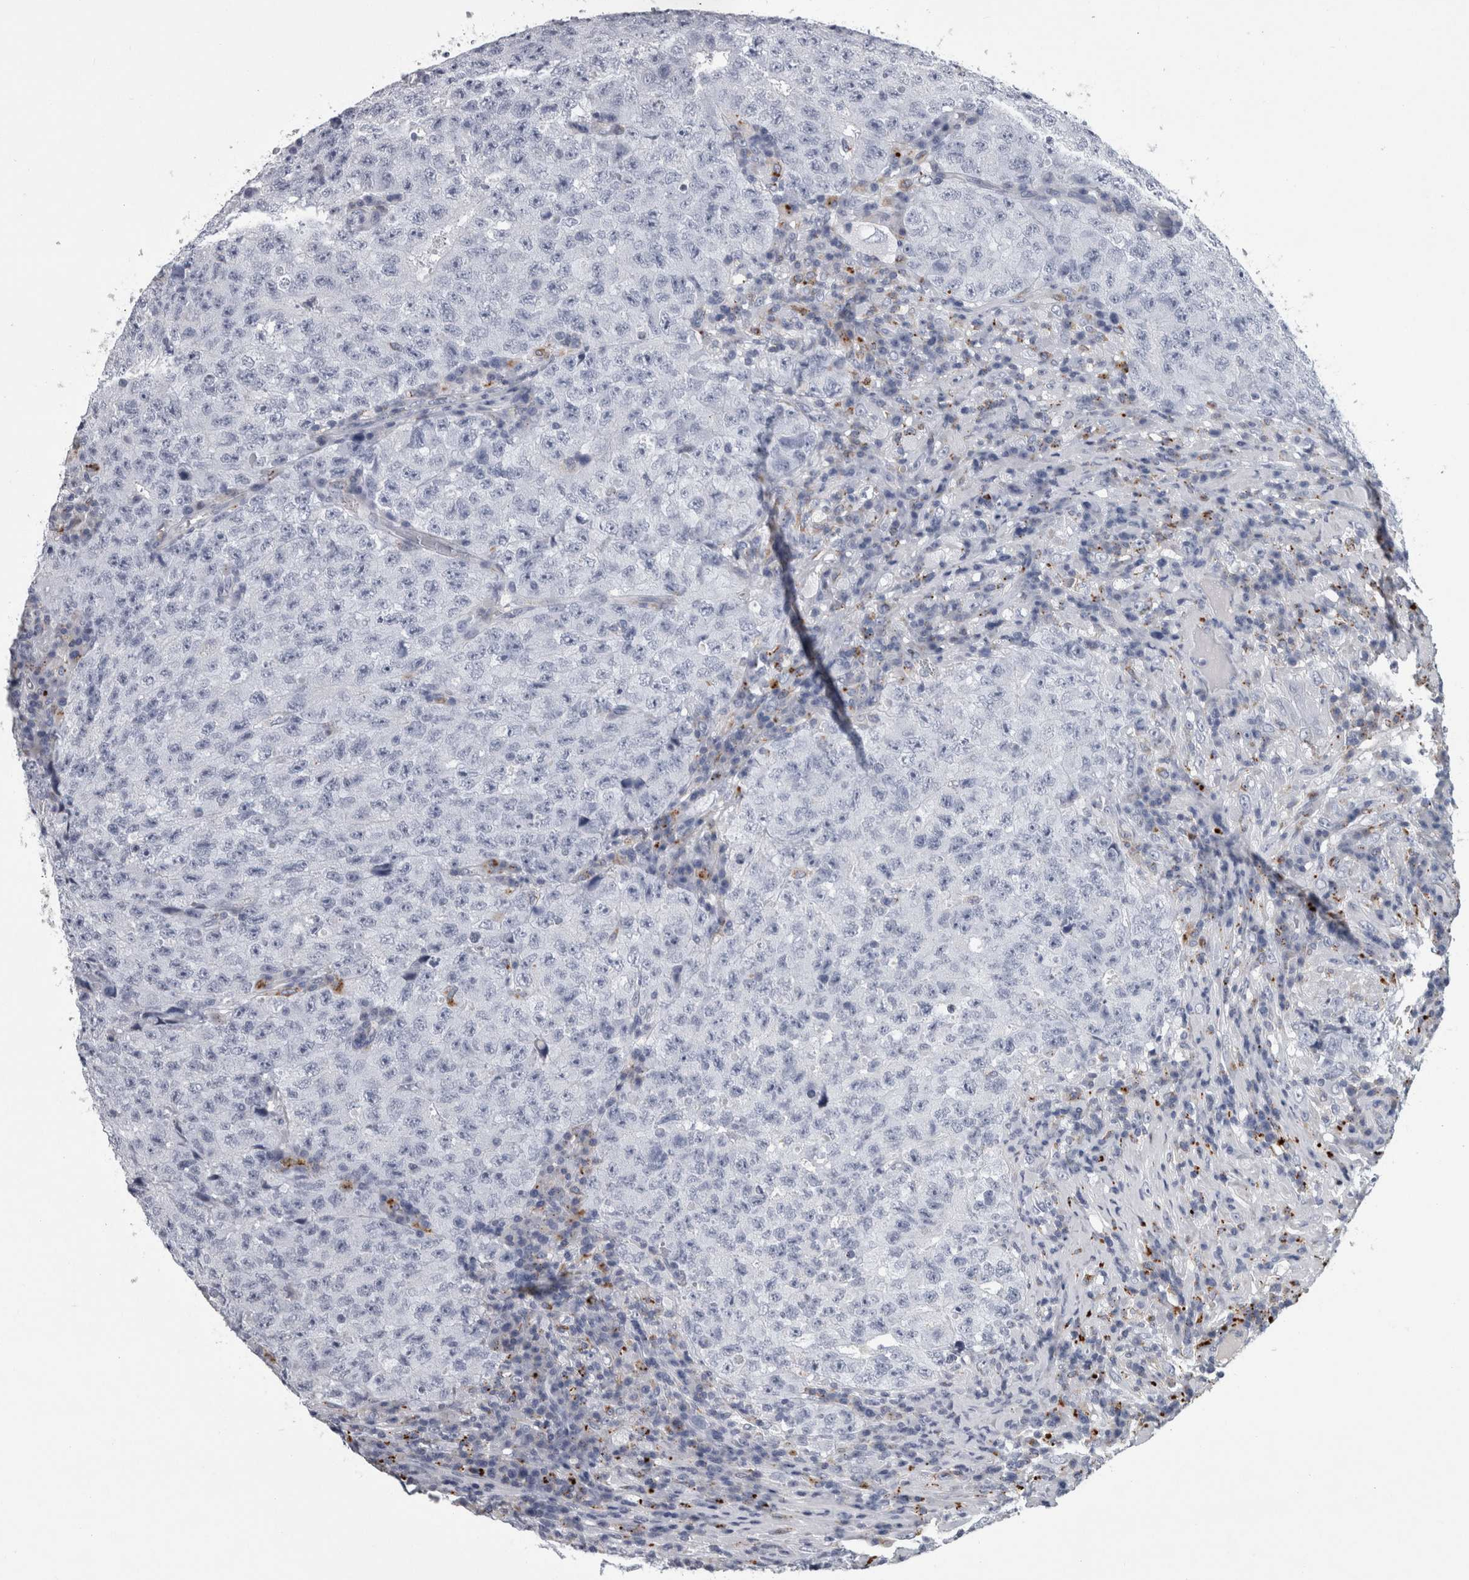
{"staining": {"intensity": "negative", "quantity": "none", "location": "none"}, "tissue": "testis cancer", "cell_type": "Tumor cells", "image_type": "cancer", "snomed": [{"axis": "morphology", "description": "Necrosis, NOS"}, {"axis": "morphology", "description": "Carcinoma, Embryonal, NOS"}, {"axis": "topography", "description": "Testis"}], "caption": "Testis cancer (embryonal carcinoma) was stained to show a protein in brown. There is no significant expression in tumor cells. (DAB (3,3'-diaminobenzidine) immunohistochemistry visualized using brightfield microscopy, high magnification).", "gene": "DPP7", "patient": {"sex": "male", "age": 19}}